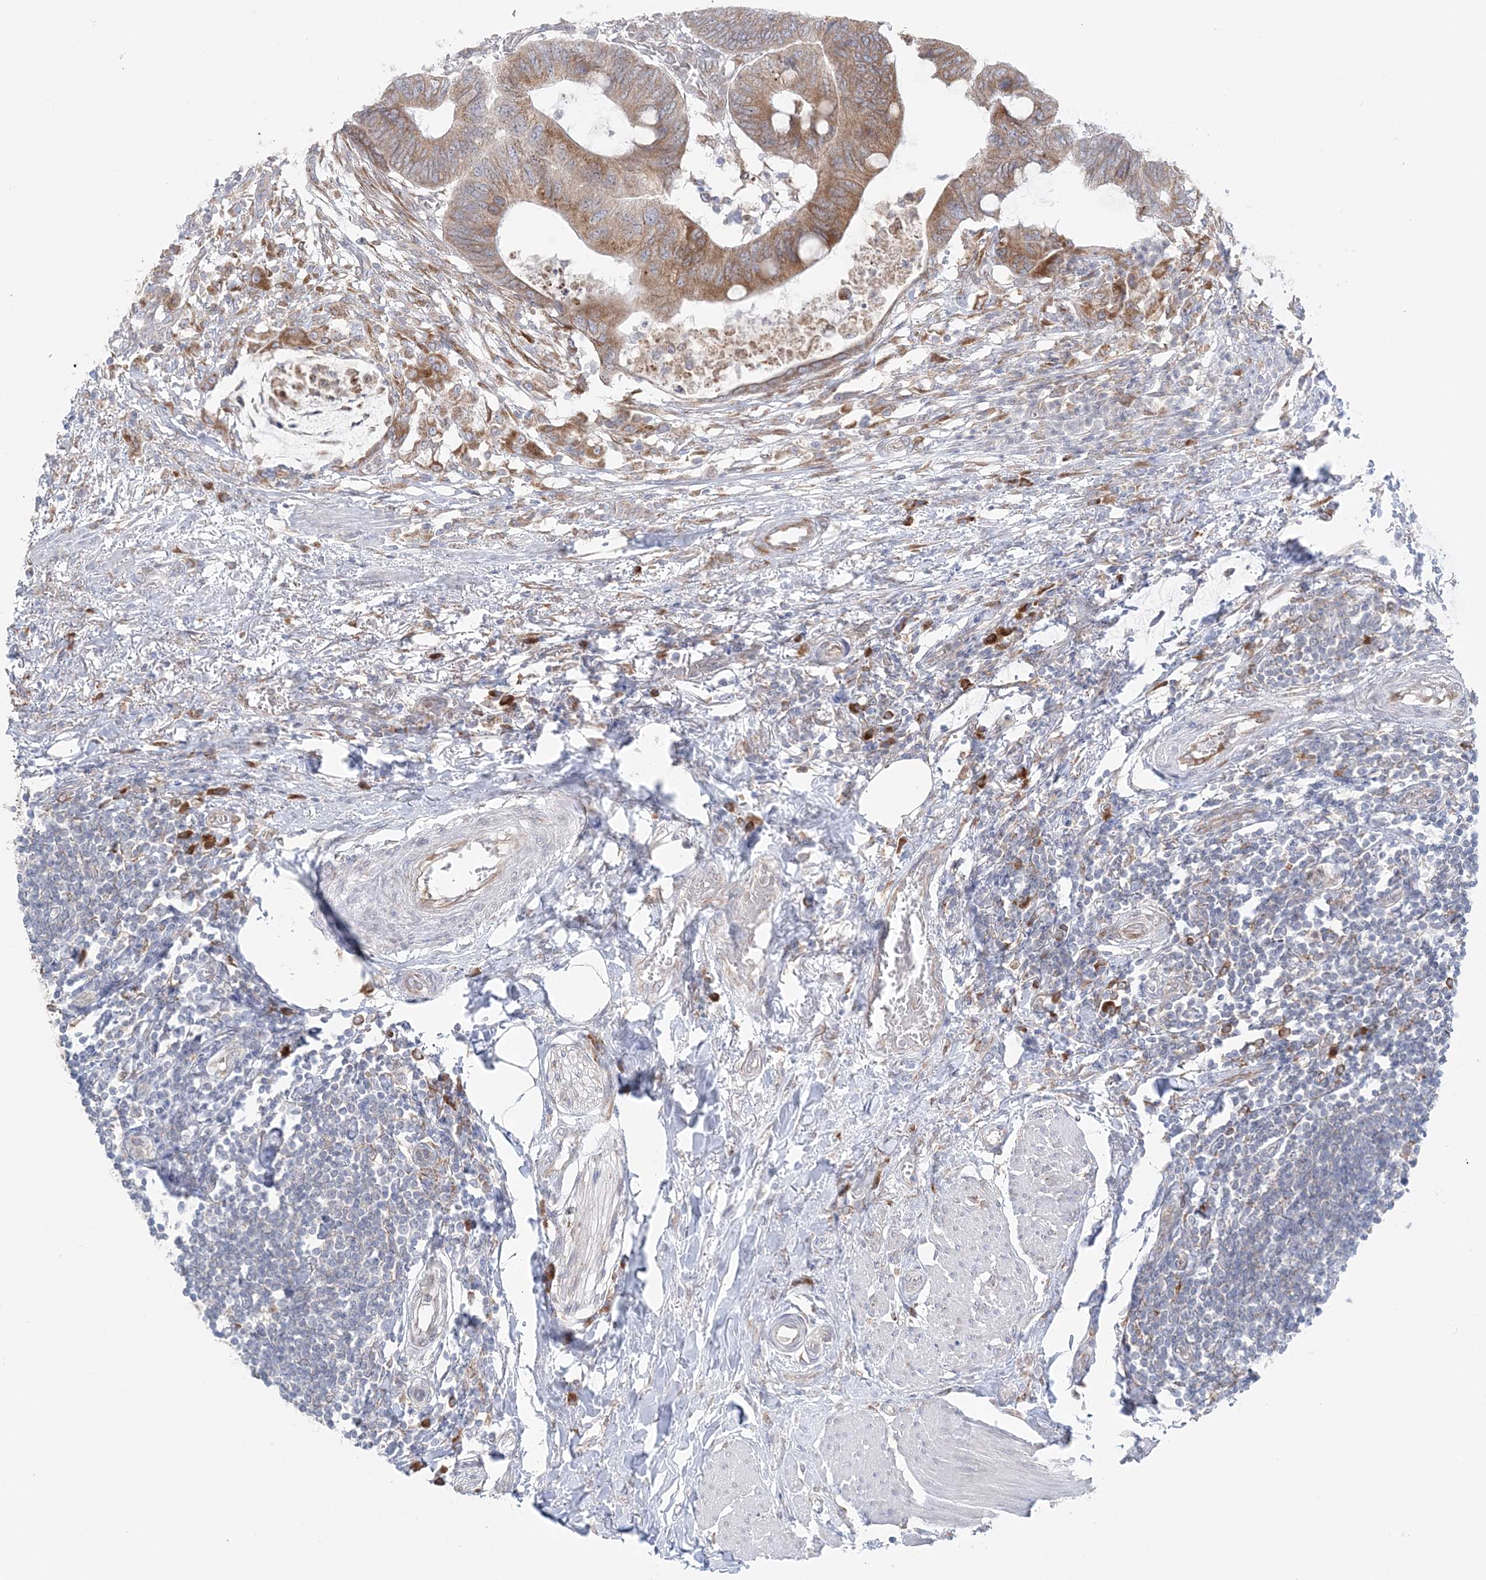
{"staining": {"intensity": "moderate", "quantity": ">75%", "location": "cytoplasmic/membranous"}, "tissue": "colorectal cancer", "cell_type": "Tumor cells", "image_type": "cancer", "snomed": [{"axis": "morphology", "description": "Normal tissue, NOS"}, {"axis": "morphology", "description": "Adenocarcinoma, NOS"}, {"axis": "topography", "description": "Rectum"}, {"axis": "topography", "description": "Peripheral nerve tissue"}], "caption": "About >75% of tumor cells in human colorectal adenocarcinoma demonstrate moderate cytoplasmic/membranous protein positivity as visualized by brown immunohistochemical staining.", "gene": "TMED10", "patient": {"sex": "male", "age": 92}}